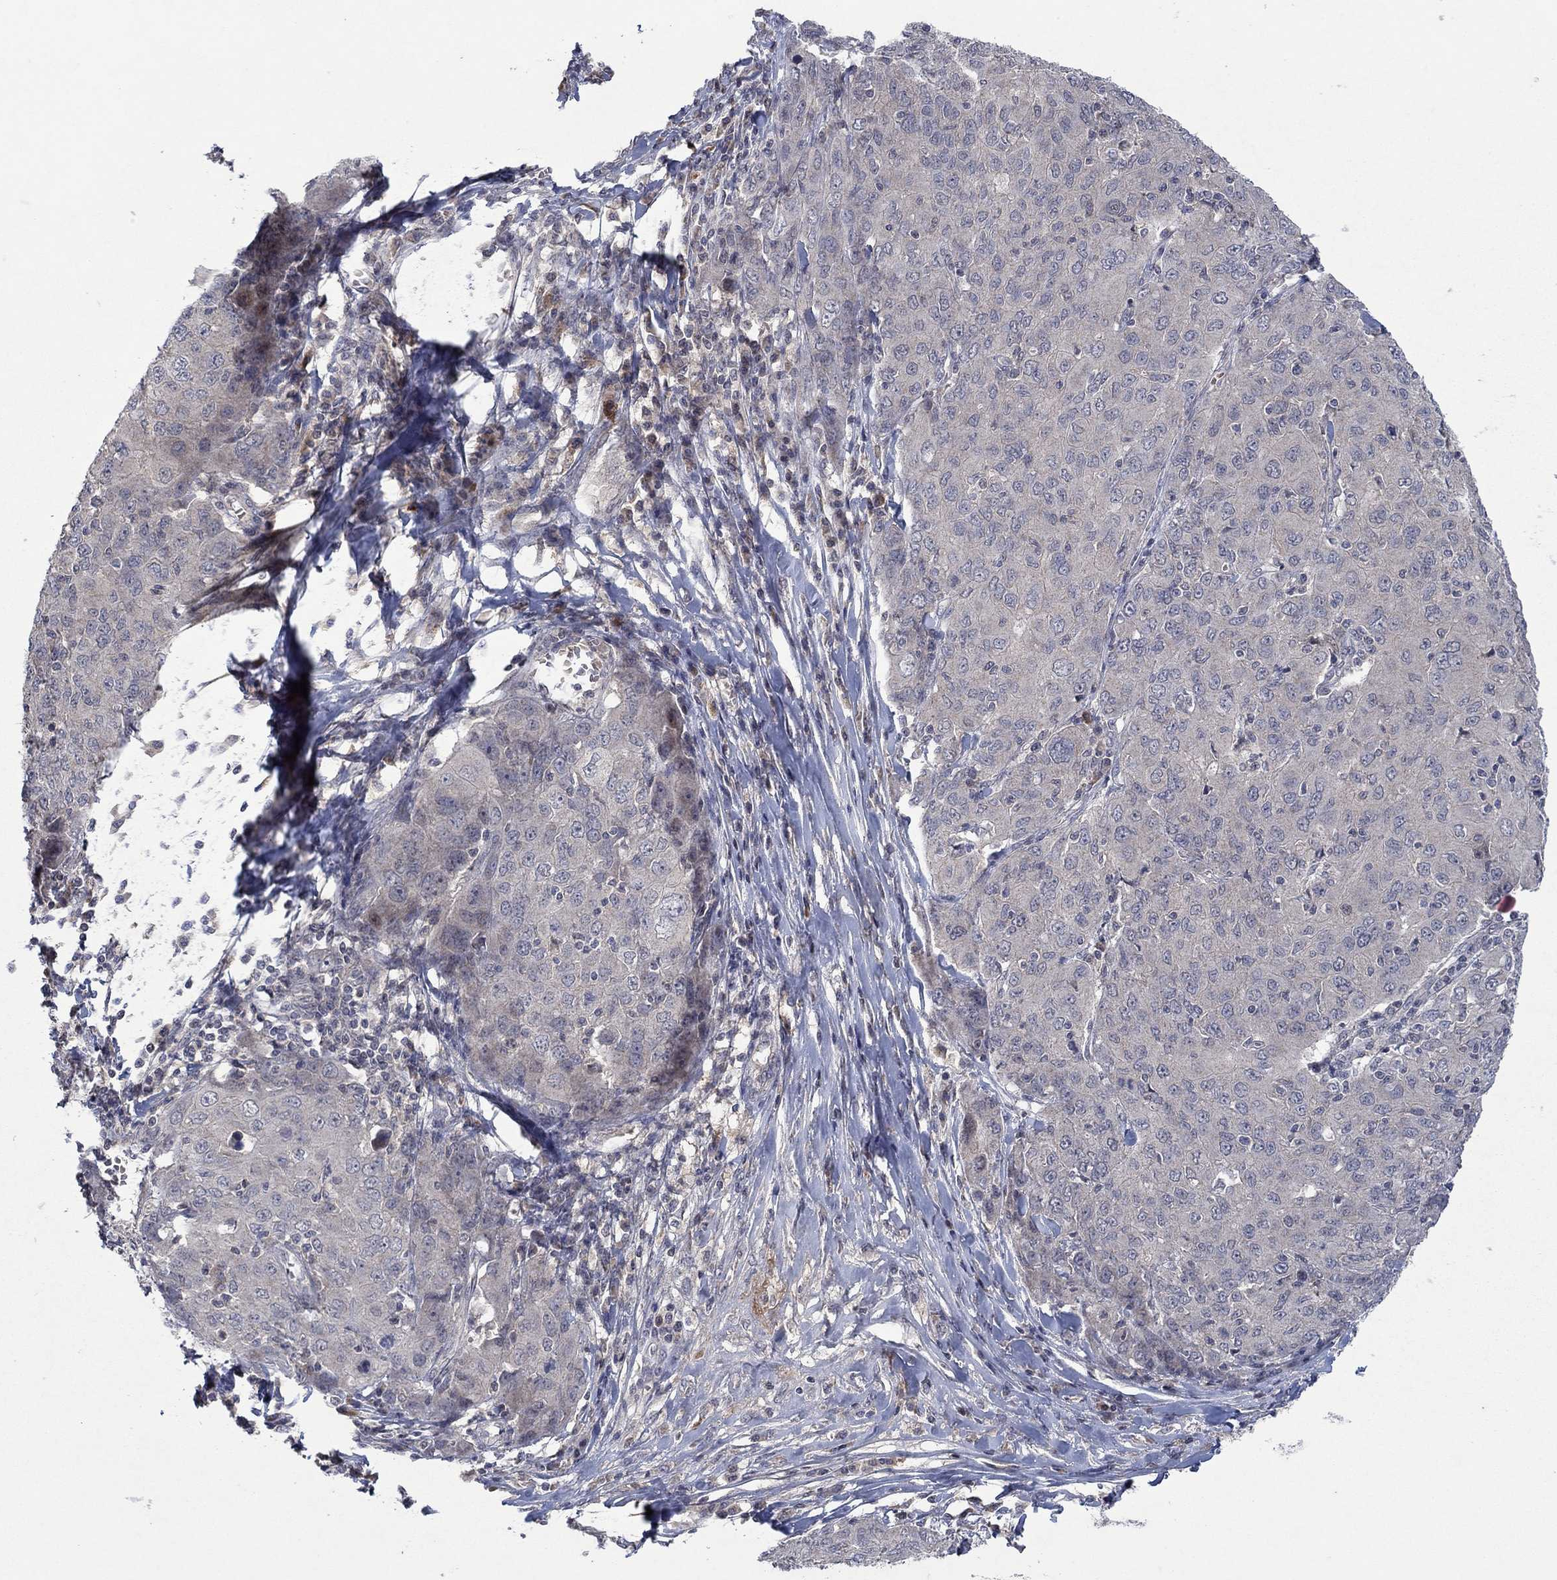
{"staining": {"intensity": "negative", "quantity": "none", "location": "none"}, "tissue": "ovarian cancer", "cell_type": "Tumor cells", "image_type": "cancer", "snomed": [{"axis": "morphology", "description": "Carcinoma, endometroid"}, {"axis": "topography", "description": "Ovary"}], "caption": "This is an immunohistochemistry photomicrograph of human endometroid carcinoma (ovarian). There is no expression in tumor cells.", "gene": "IL4", "patient": {"sex": "female", "age": 50}}